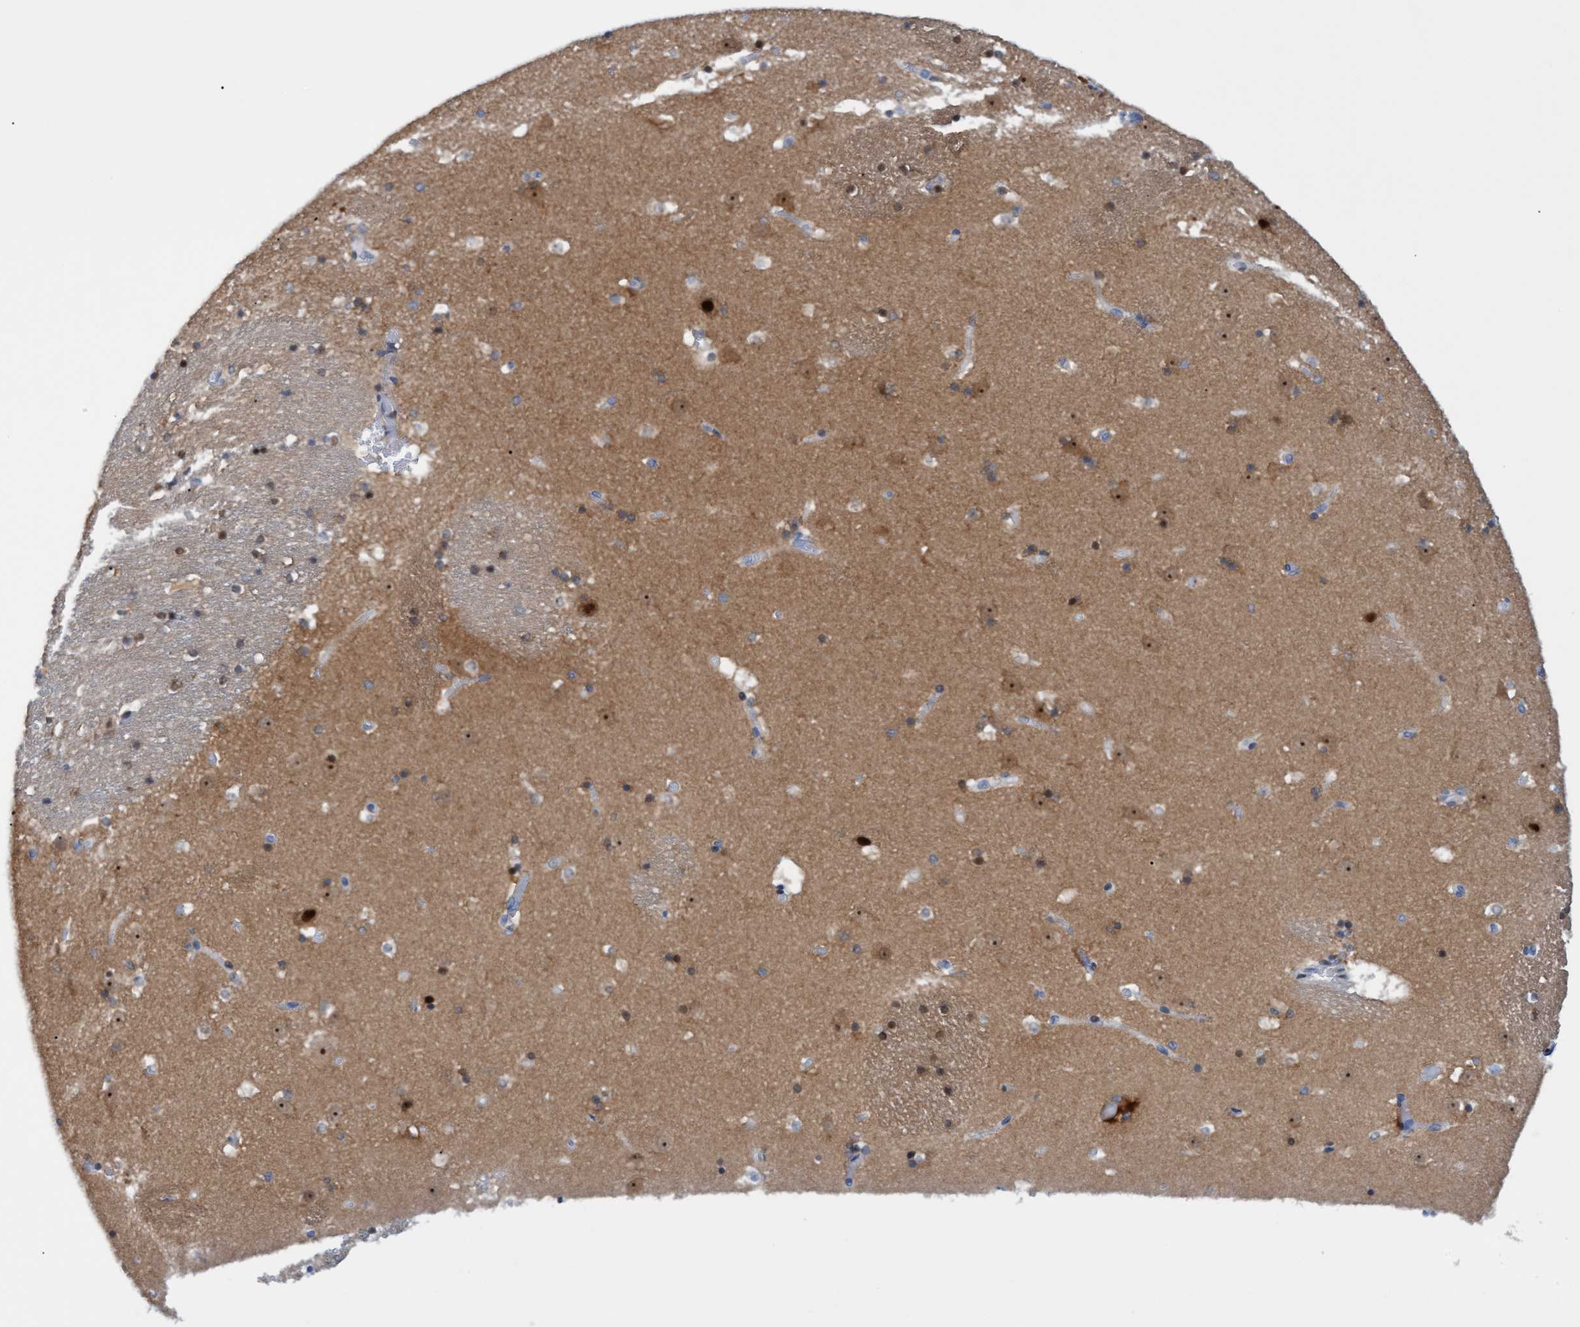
{"staining": {"intensity": "weak", "quantity": "<25%", "location": "nuclear"}, "tissue": "caudate", "cell_type": "Glial cells", "image_type": "normal", "snomed": [{"axis": "morphology", "description": "Normal tissue, NOS"}, {"axis": "topography", "description": "Lateral ventricle wall"}], "caption": "The histopathology image shows no significant staining in glial cells of caudate. Nuclei are stained in blue.", "gene": "PINX1", "patient": {"sex": "male", "age": 45}}